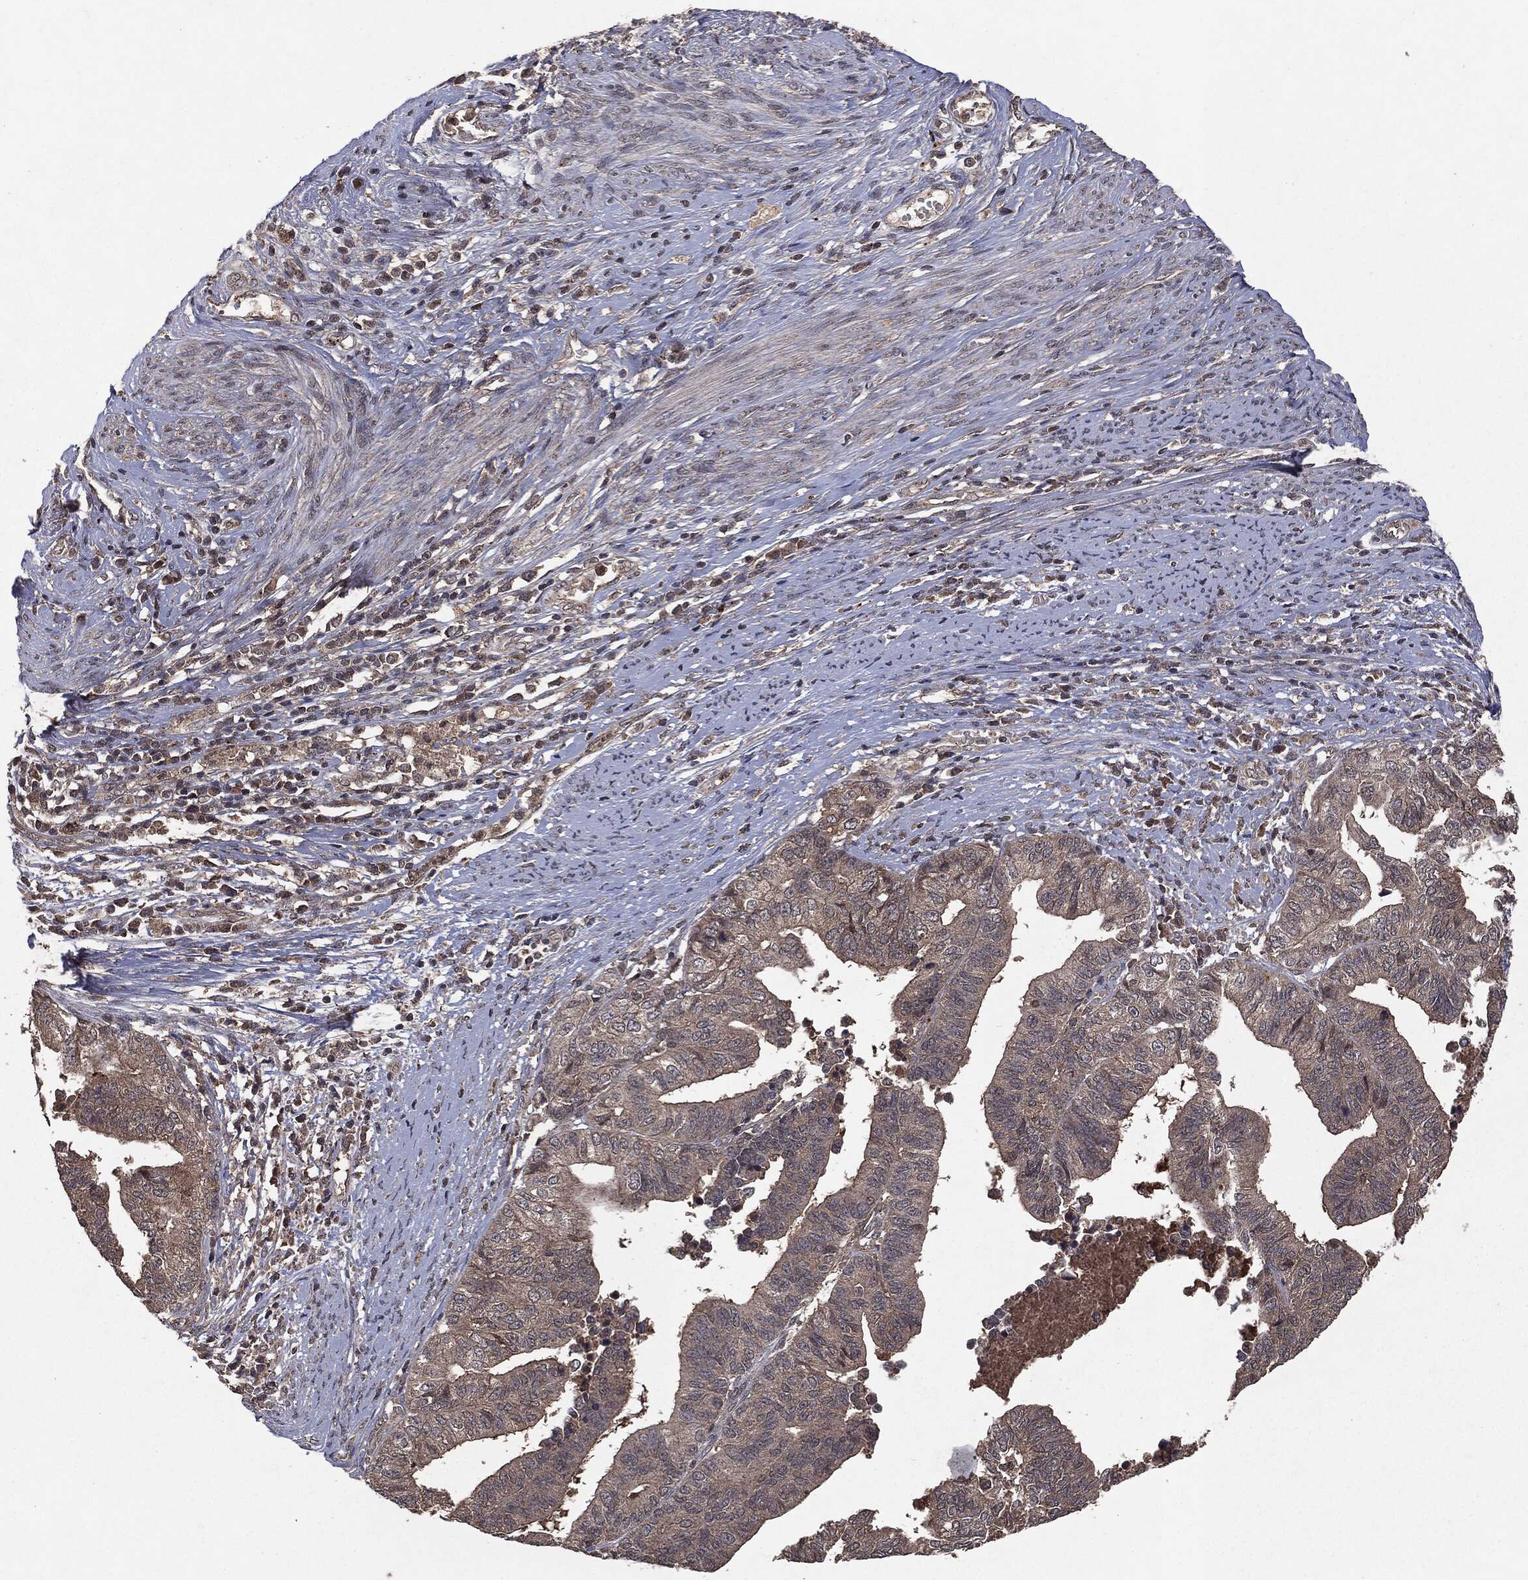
{"staining": {"intensity": "negative", "quantity": "none", "location": "none"}, "tissue": "endometrial cancer", "cell_type": "Tumor cells", "image_type": "cancer", "snomed": [{"axis": "morphology", "description": "Adenocarcinoma, NOS"}, {"axis": "topography", "description": "Endometrium"}], "caption": "An IHC micrograph of adenocarcinoma (endometrial) is shown. There is no staining in tumor cells of adenocarcinoma (endometrial). (Brightfield microscopy of DAB IHC at high magnification).", "gene": "MTOR", "patient": {"sex": "female", "age": 65}}